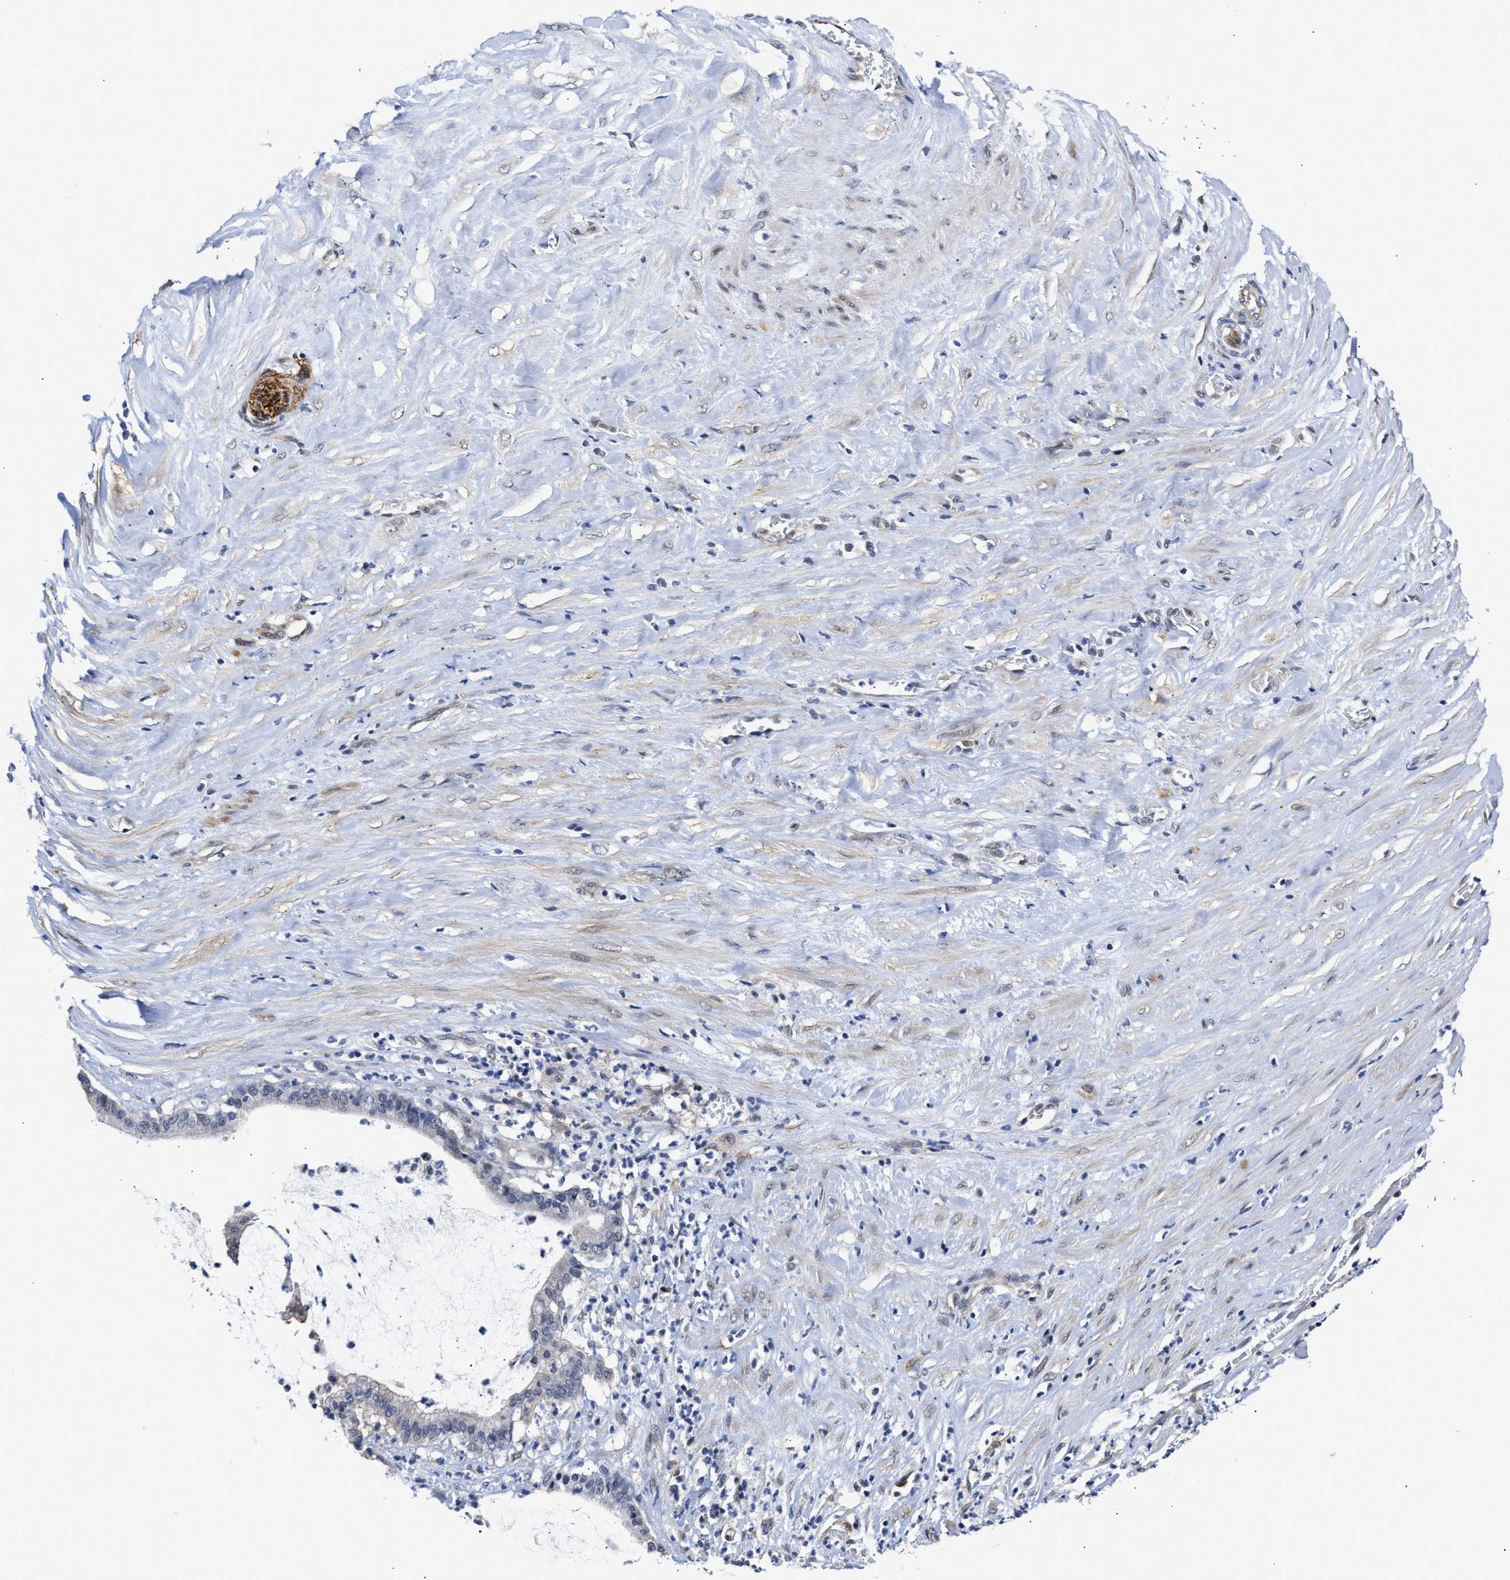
{"staining": {"intensity": "moderate", "quantity": "<25%", "location": "cytoplasmic/membranous"}, "tissue": "pancreatic cancer", "cell_type": "Tumor cells", "image_type": "cancer", "snomed": [{"axis": "morphology", "description": "Adenocarcinoma, NOS"}, {"axis": "topography", "description": "Pancreas"}], "caption": "Pancreatic cancer was stained to show a protein in brown. There is low levels of moderate cytoplasmic/membranous expression in approximately <25% of tumor cells.", "gene": "AHNAK2", "patient": {"sex": "male", "age": 41}}